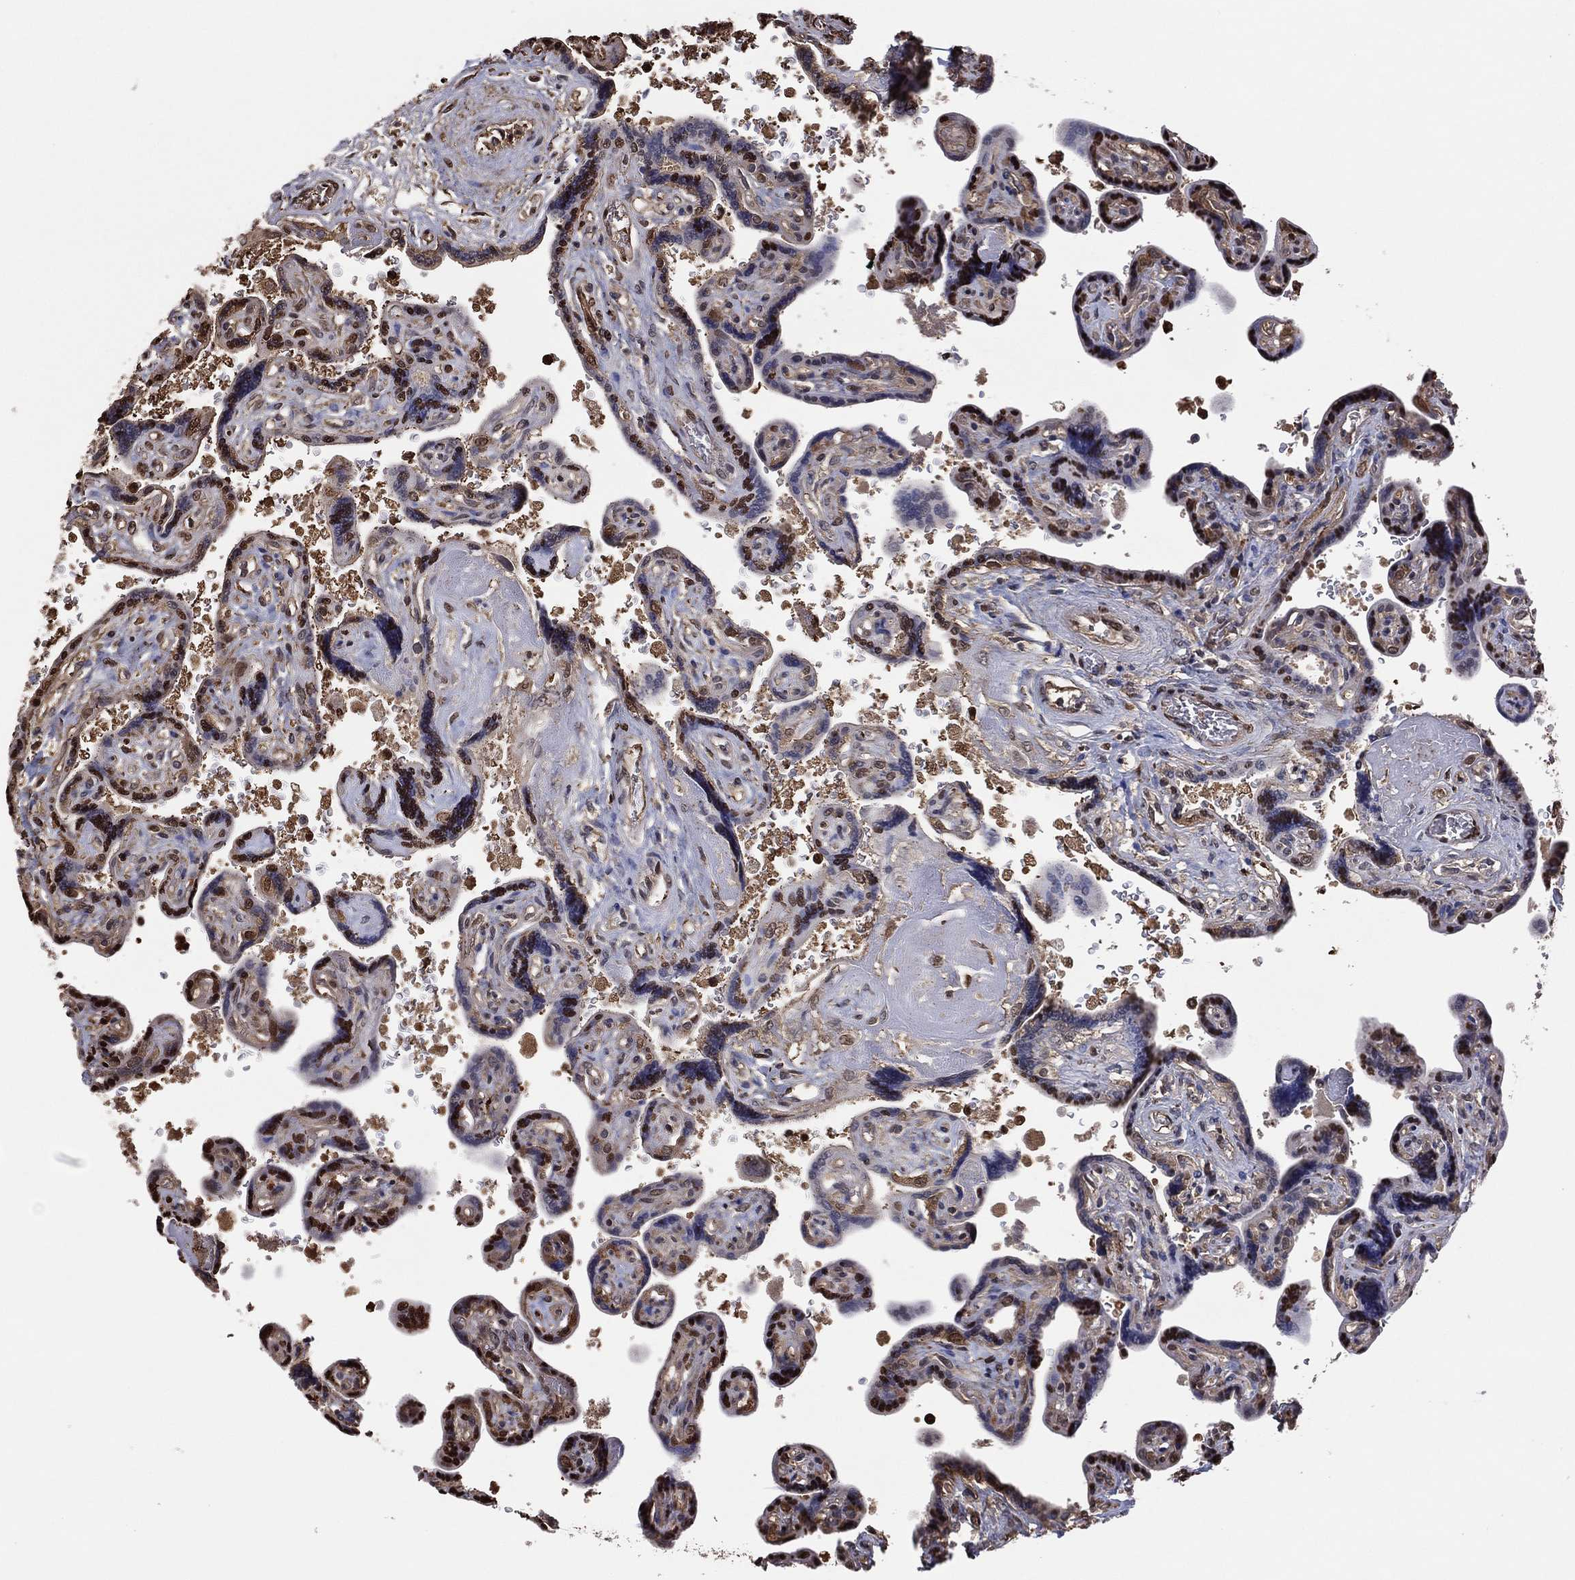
{"staining": {"intensity": "moderate", "quantity": "25%-75%", "location": "nuclear"}, "tissue": "placenta", "cell_type": "Decidual cells", "image_type": "normal", "snomed": [{"axis": "morphology", "description": "Normal tissue, NOS"}, {"axis": "topography", "description": "Placenta"}], "caption": "About 25%-75% of decidual cells in benign placenta reveal moderate nuclear protein positivity as visualized by brown immunohistochemical staining.", "gene": "GAPDH", "patient": {"sex": "female", "age": 32}}